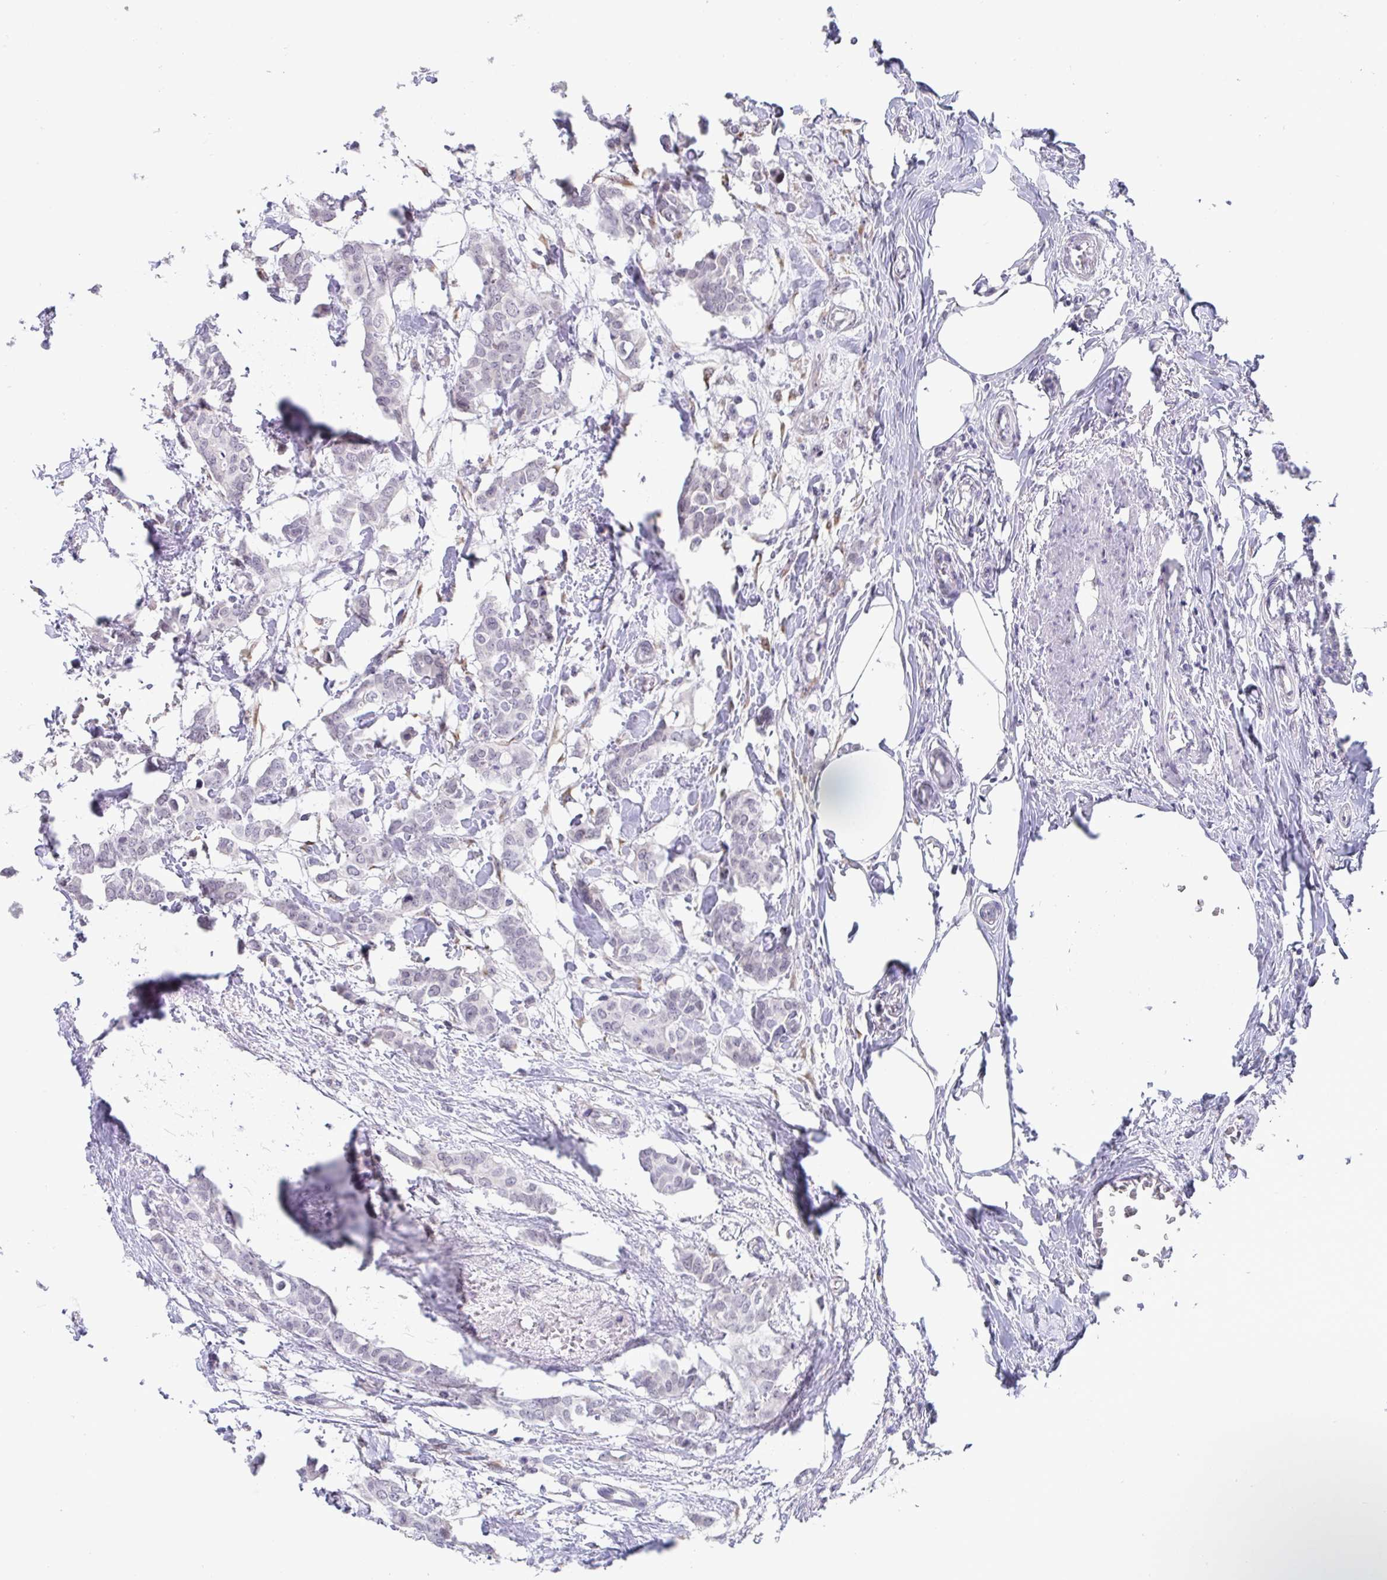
{"staining": {"intensity": "negative", "quantity": "none", "location": "none"}, "tissue": "breast cancer", "cell_type": "Tumor cells", "image_type": "cancer", "snomed": [{"axis": "morphology", "description": "Duct carcinoma"}, {"axis": "topography", "description": "Breast"}], "caption": "Tumor cells are negative for protein expression in human breast cancer. (DAB (3,3'-diaminobenzidine) immunohistochemistry (IHC) visualized using brightfield microscopy, high magnification).", "gene": "WDR72", "patient": {"sex": "female", "age": 62}}